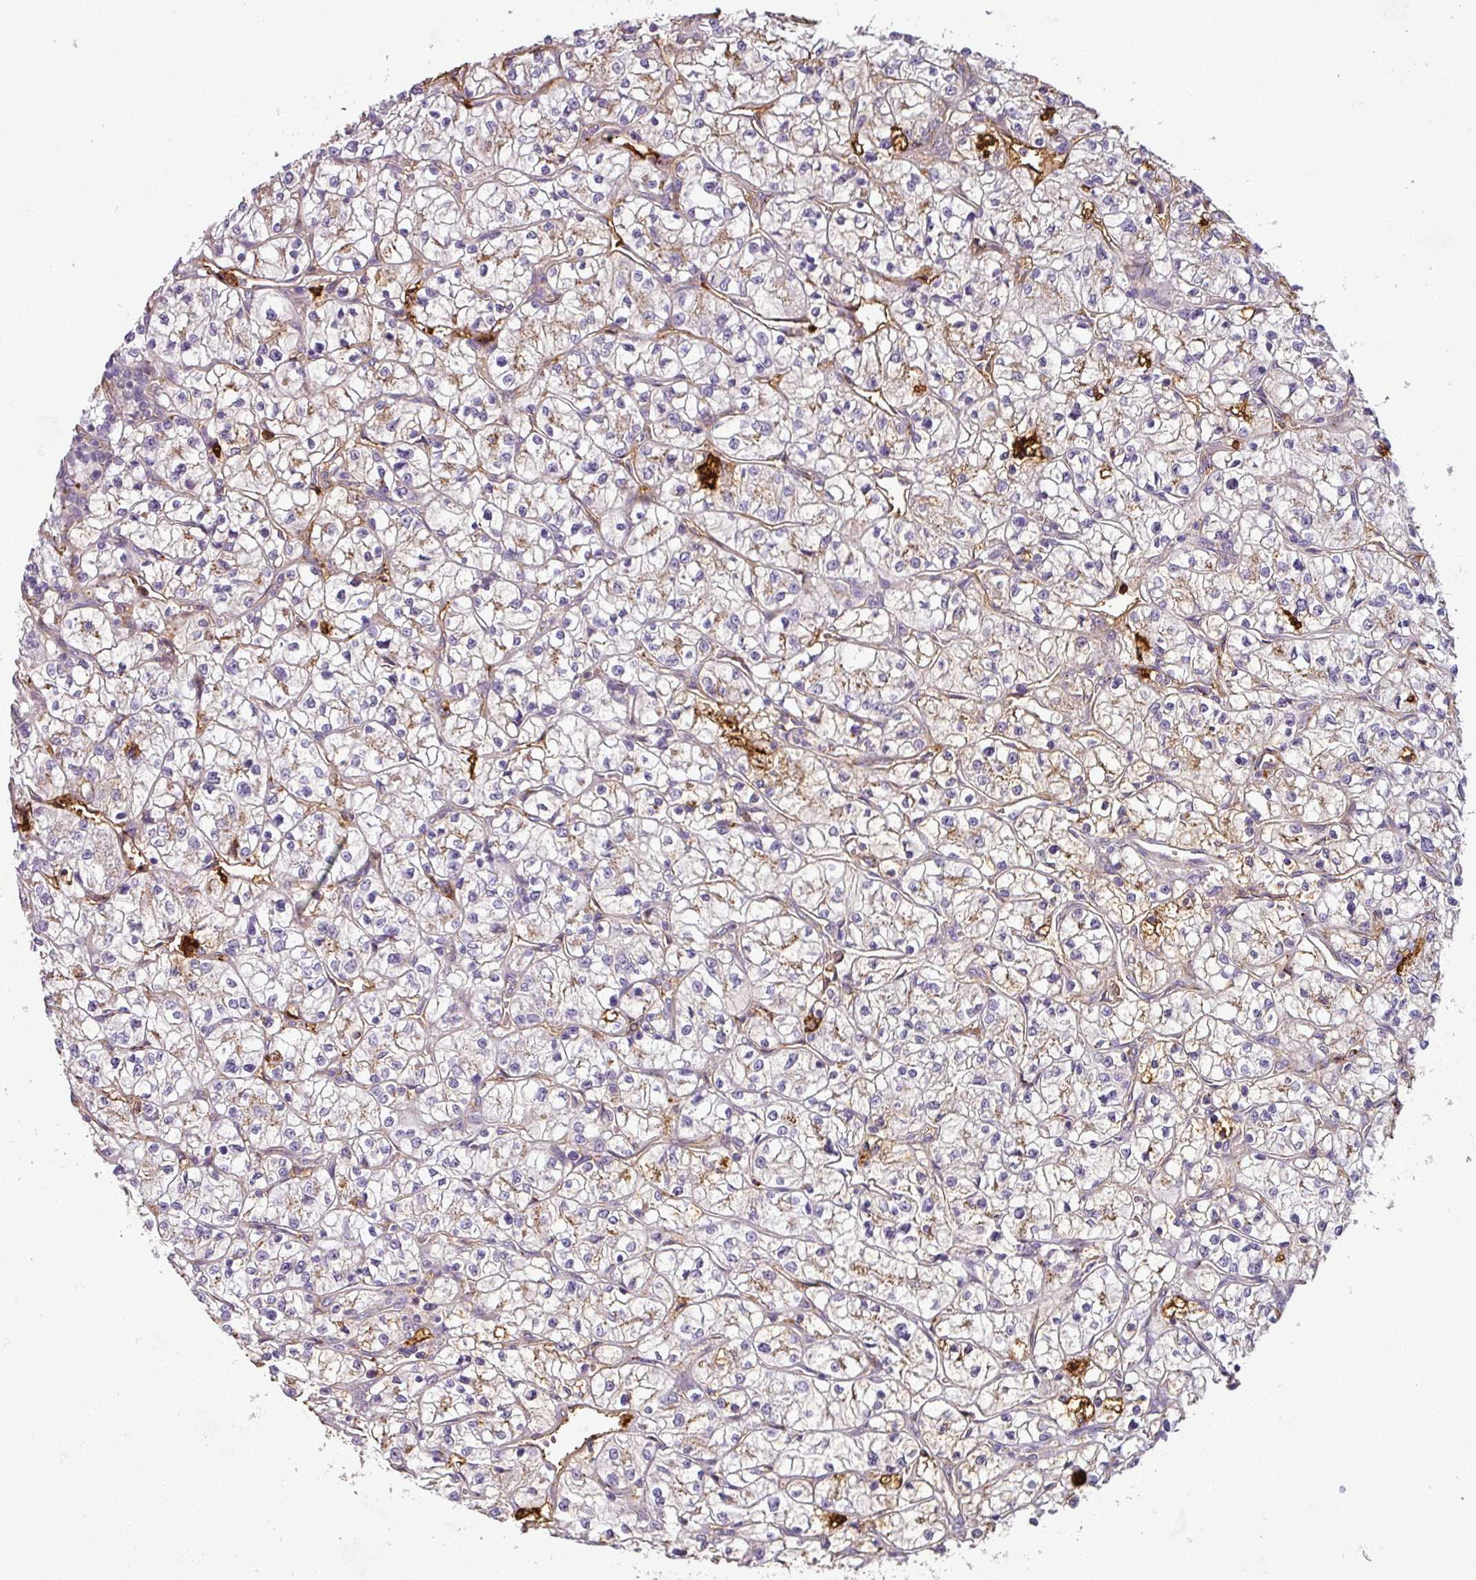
{"staining": {"intensity": "moderate", "quantity": "<25%", "location": "cytoplasmic/membranous"}, "tissue": "renal cancer", "cell_type": "Tumor cells", "image_type": "cancer", "snomed": [{"axis": "morphology", "description": "Adenocarcinoma, NOS"}, {"axis": "topography", "description": "Kidney"}], "caption": "The photomicrograph reveals staining of renal cancer, revealing moderate cytoplasmic/membranous protein staining (brown color) within tumor cells.", "gene": "APOC1", "patient": {"sex": "female", "age": 64}}